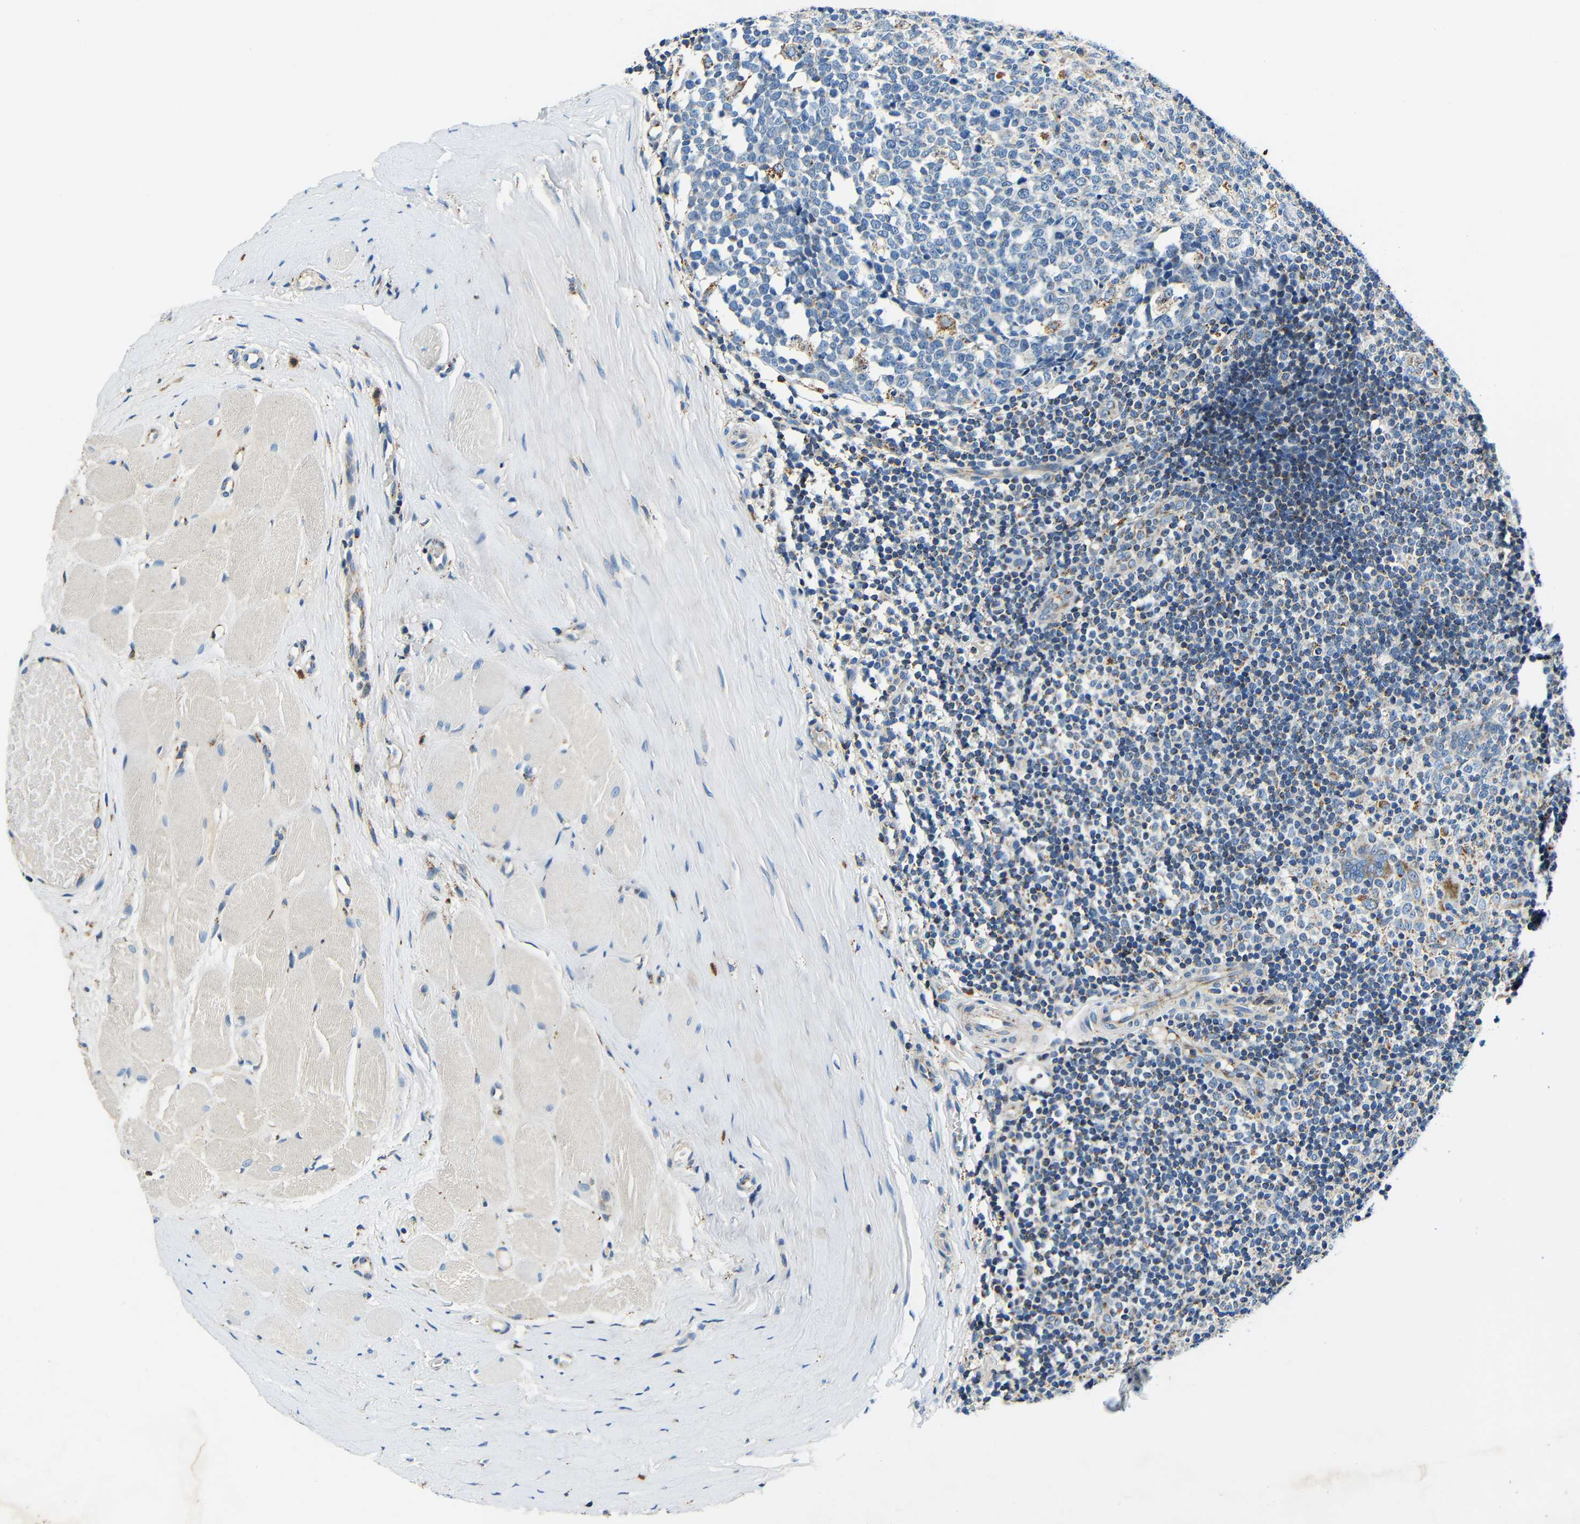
{"staining": {"intensity": "moderate", "quantity": "<25%", "location": "cytoplasmic/membranous"}, "tissue": "tonsil", "cell_type": "Germinal center cells", "image_type": "normal", "snomed": [{"axis": "morphology", "description": "Normal tissue, NOS"}, {"axis": "topography", "description": "Tonsil"}], "caption": "Immunohistochemical staining of unremarkable human tonsil demonstrates moderate cytoplasmic/membranous protein expression in approximately <25% of germinal center cells. (IHC, brightfield microscopy, high magnification).", "gene": "GALNT18", "patient": {"sex": "female", "age": 19}}